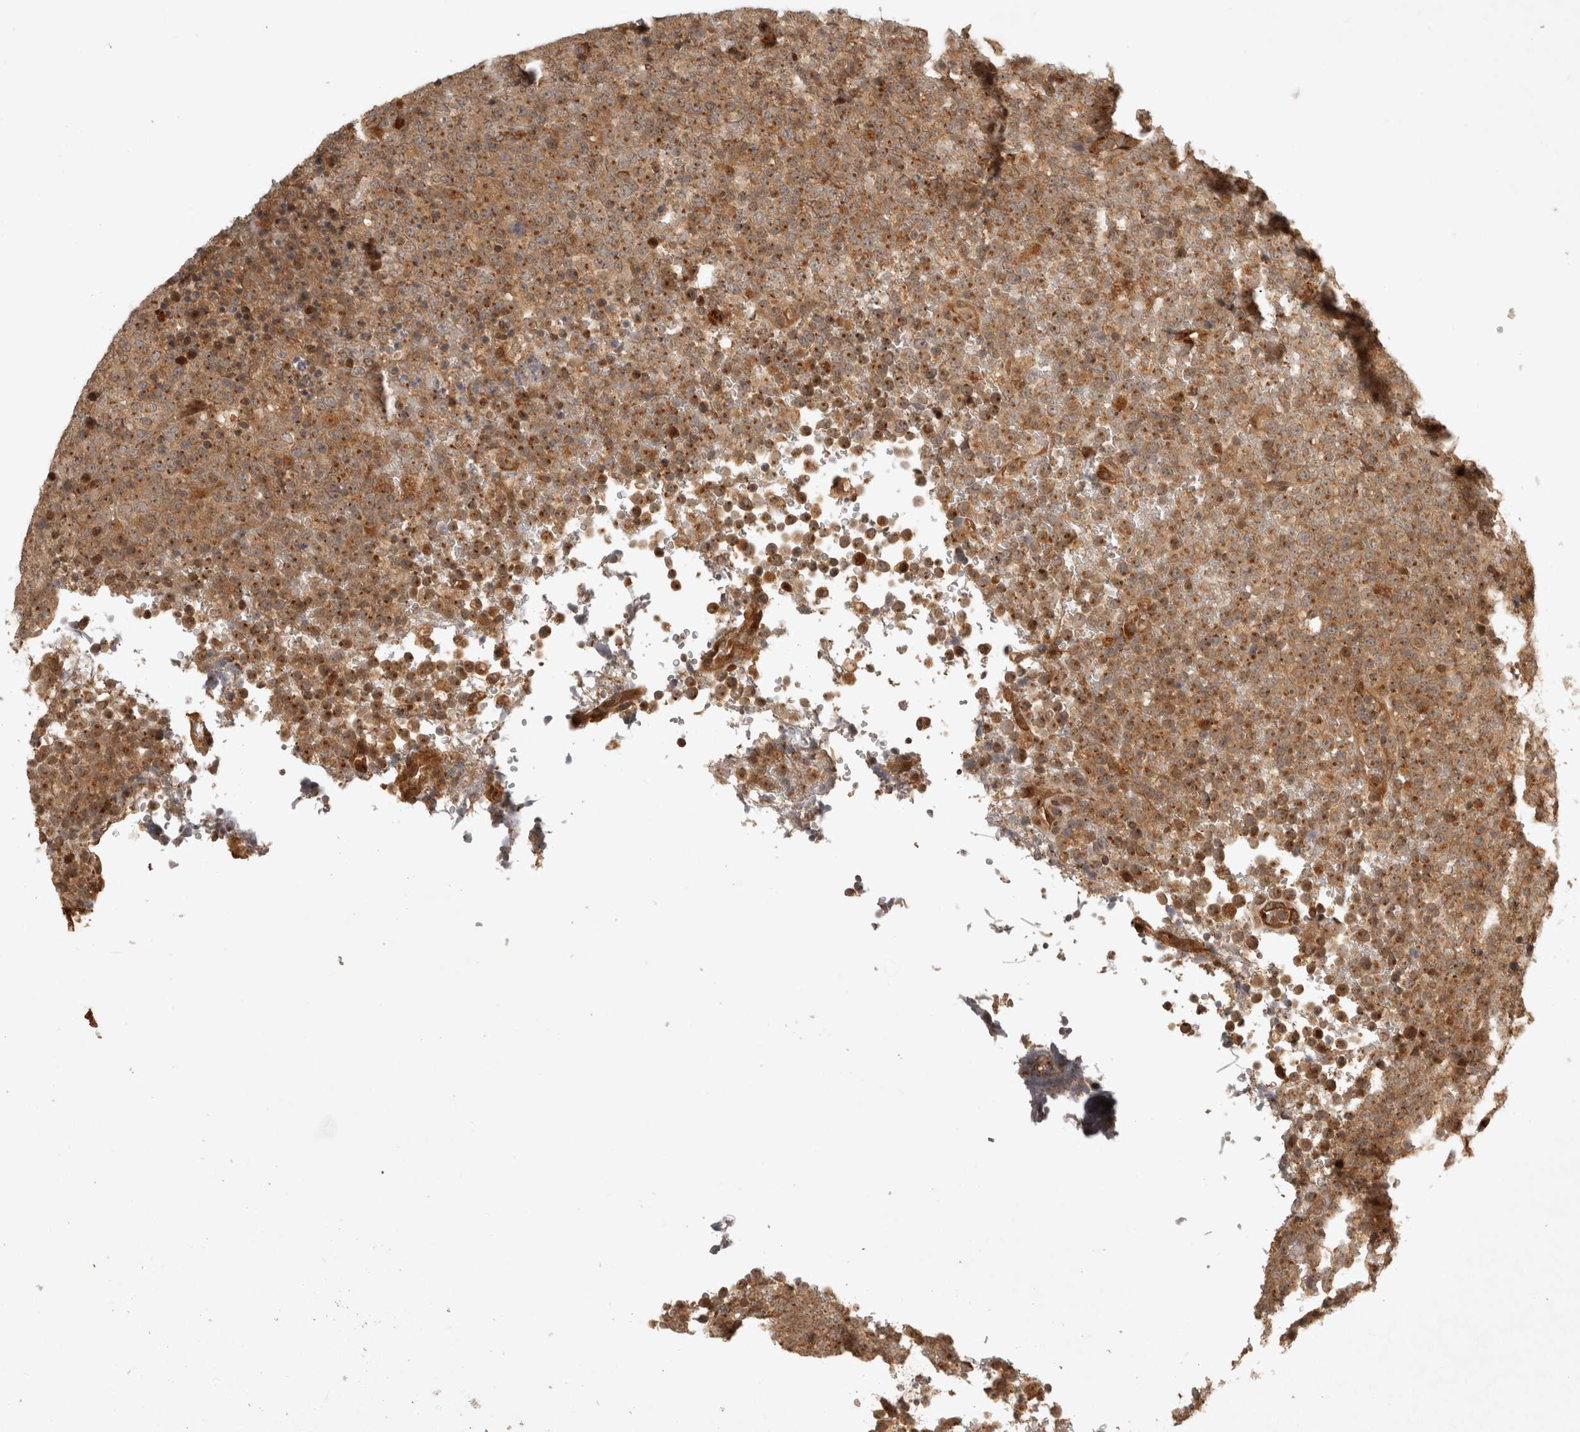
{"staining": {"intensity": "moderate", "quantity": ">75%", "location": "cytoplasmic/membranous"}, "tissue": "lymphoma", "cell_type": "Tumor cells", "image_type": "cancer", "snomed": [{"axis": "morphology", "description": "Malignant lymphoma, non-Hodgkin's type, High grade"}, {"axis": "topography", "description": "Lymph node"}], "caption": "High-grade malignant lymphoma, non-Hodgkin's type stained with a protein marker reveals moderate staining in tumor cells.", "gene": "CAMSAP2", "patient": {"sex": "male", "age": 13}}